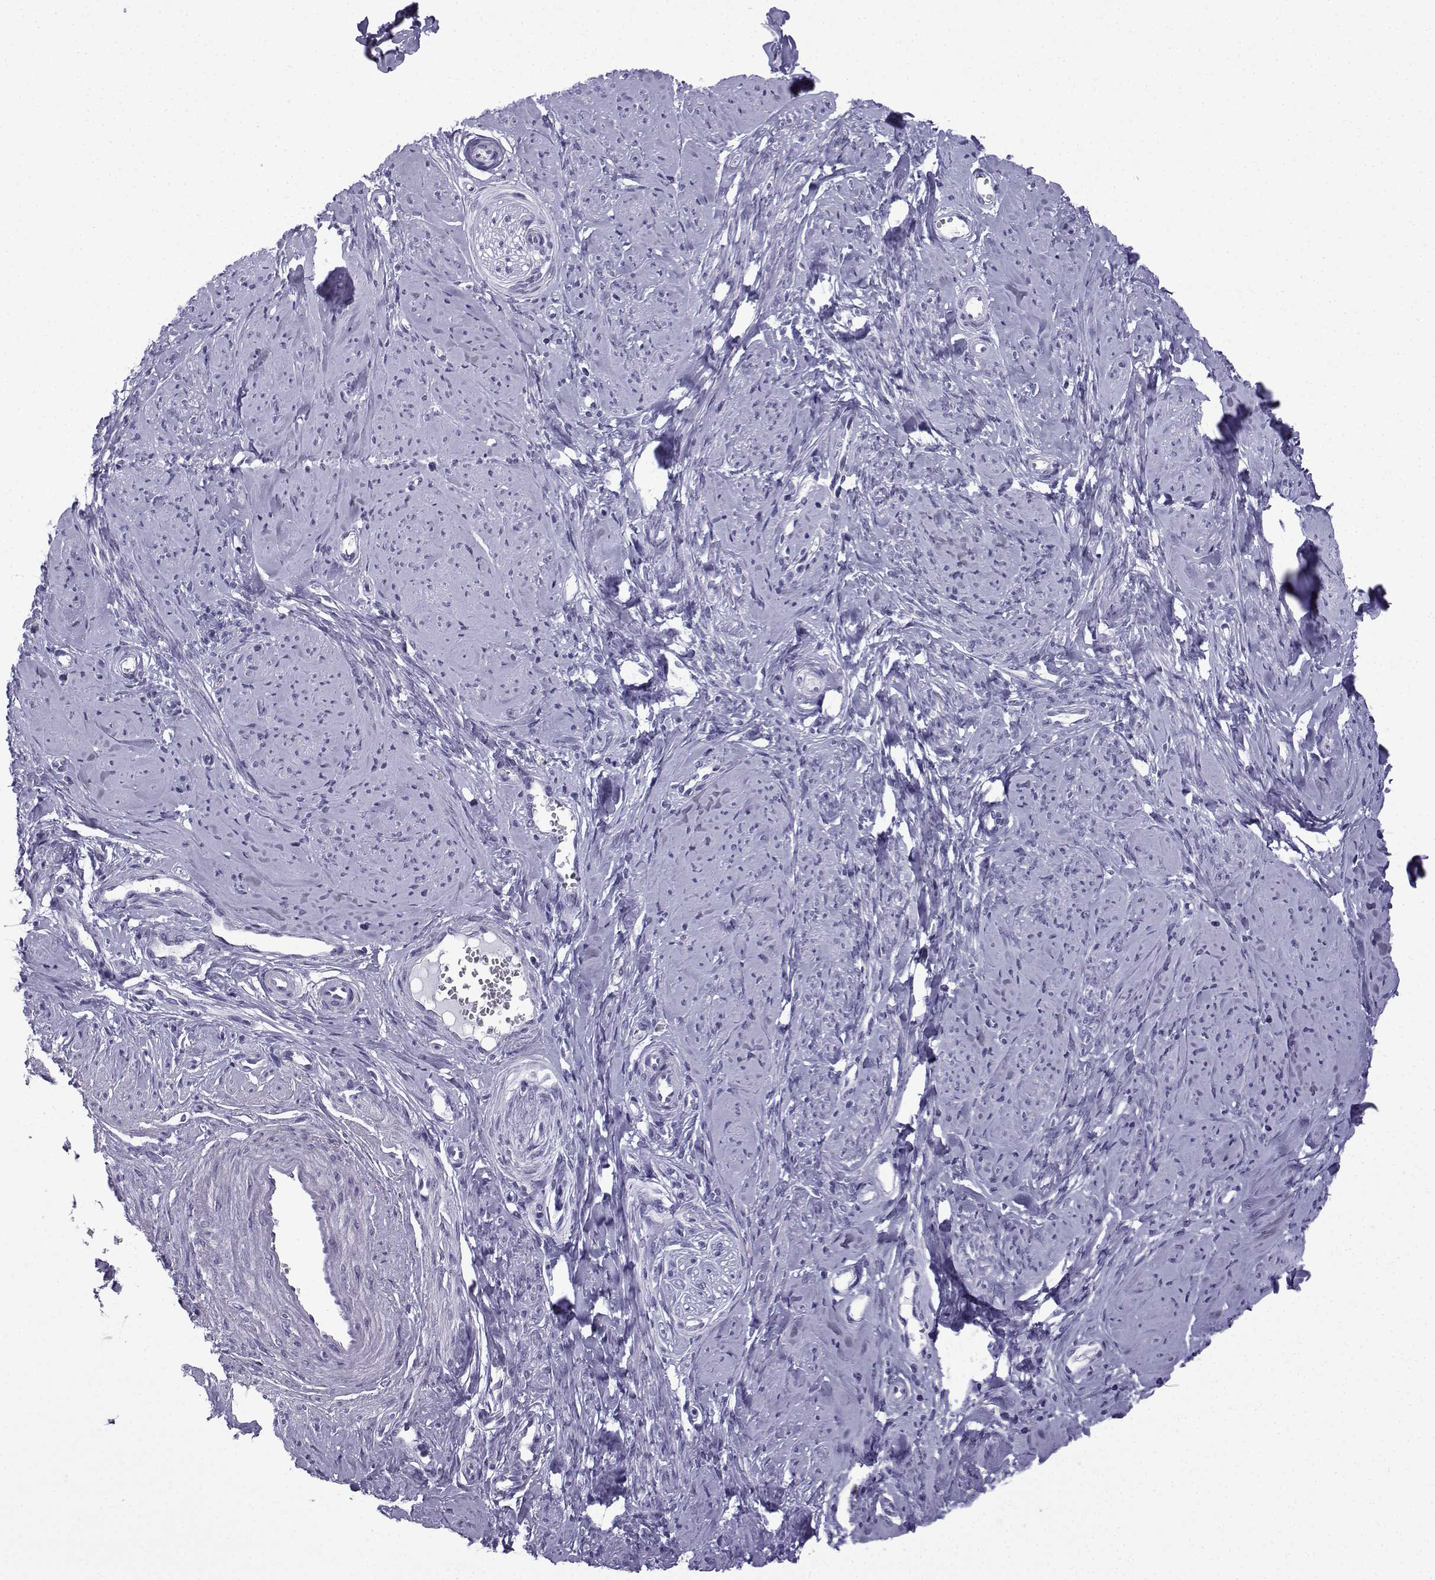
{"staining": {"intensity": "negative", "quantity": "none", "location": "none"}, "tissue": "smooth muscle", "cell_type": "Smooth muscle cells", "image_type": "normal", "snomed": [{"axis": "morphology", "description": "Normal tissue, NOS"}, {"axis": "topography", "description": "Smooth muscle"}], "caption": "Immunohistochemical staining of unremarkable human smooth muscle exhibits no significant staining in smooth muscle cells. (Brightfield microscopy of DAB (3,3'-diaminobenzidine) immunohistochemistry (IHC) at high magnification).", "gene": "ACRBP", "patient": {"sex": "female", "age": 48}}